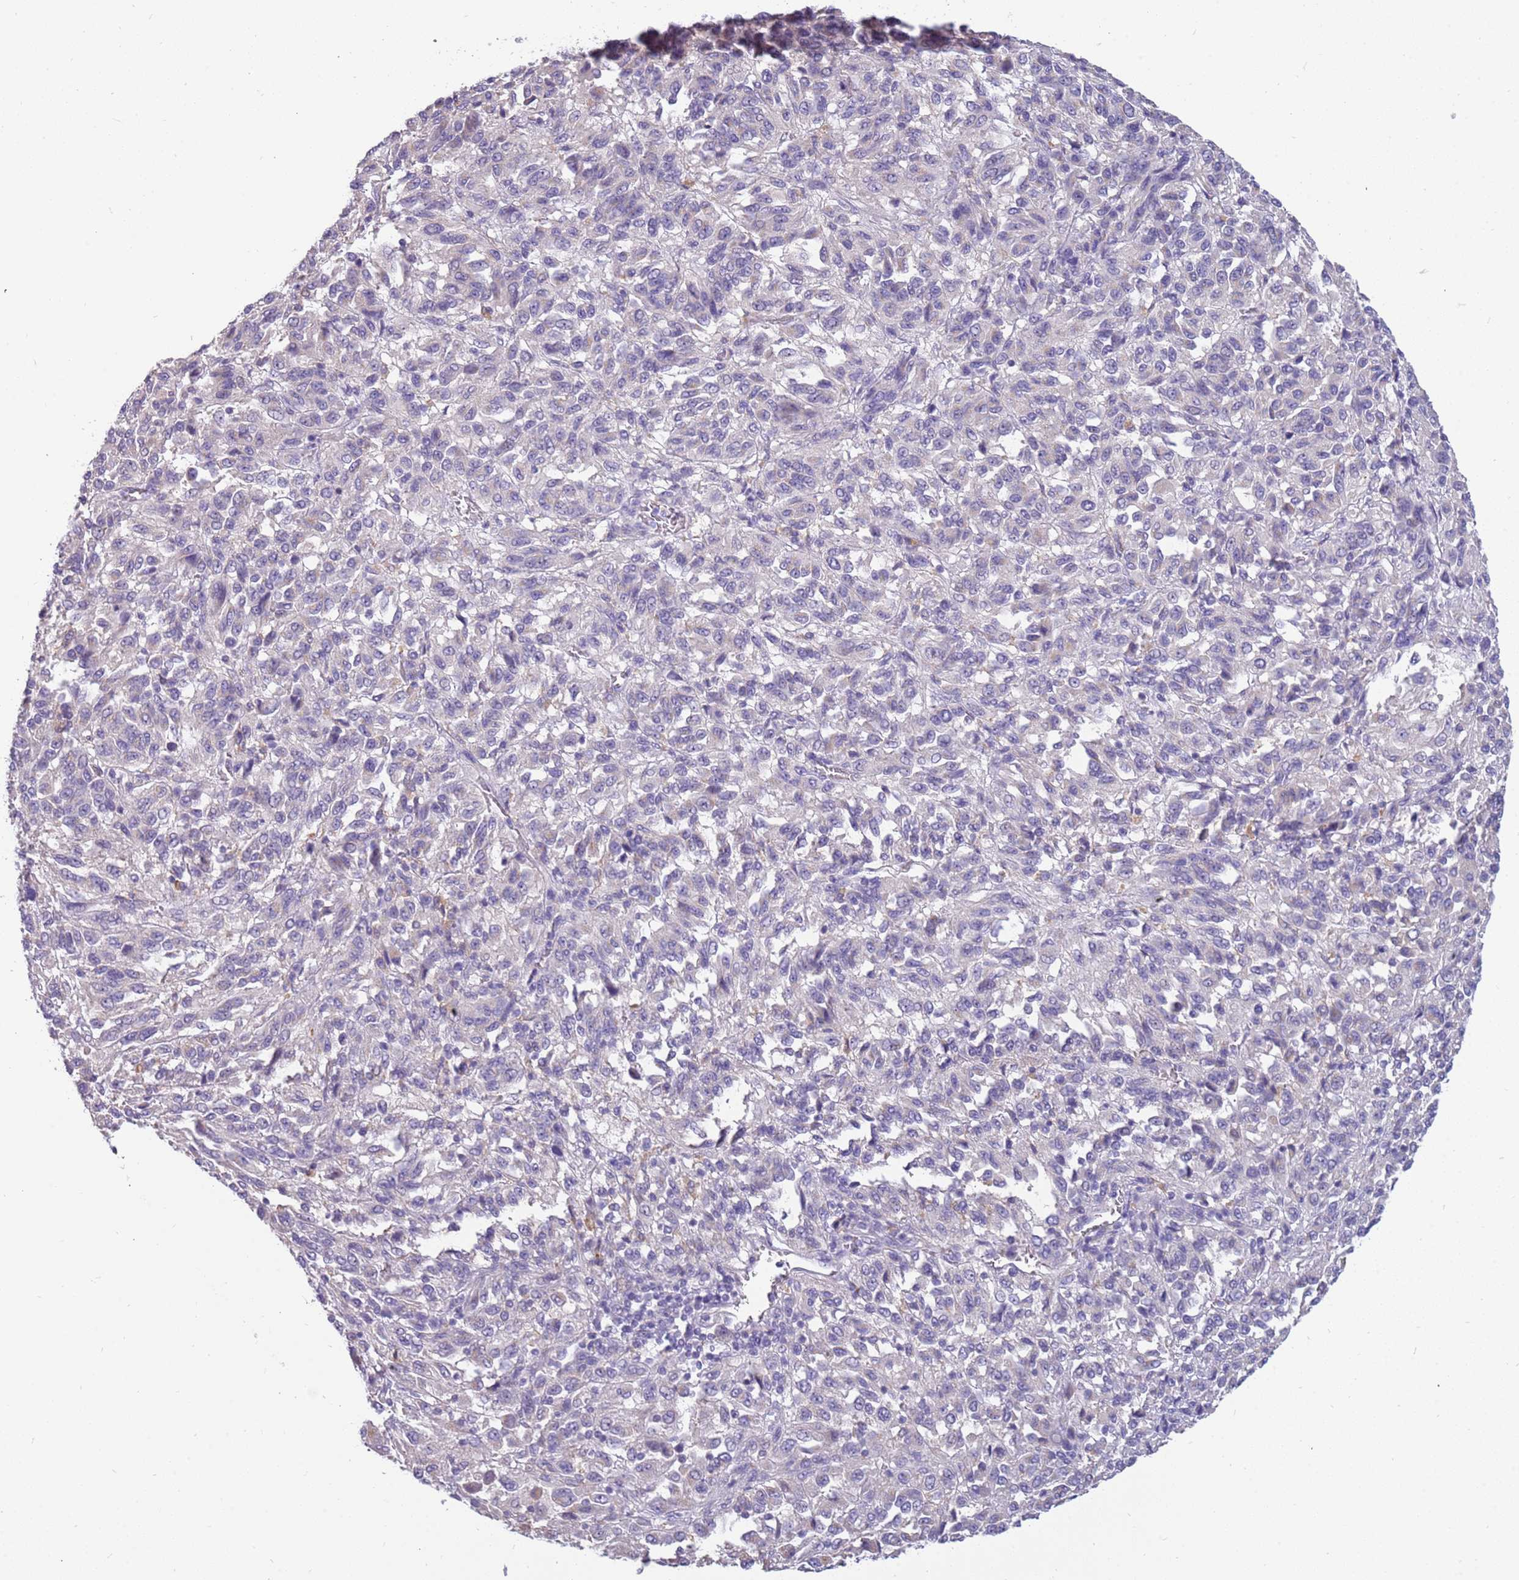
{"staining": {"intensity": "negative", "quantity": "none", "location": "none"}, "tissue": "melanoma", "cell_type": "Tumor cells", "image_type": "cancer", "snomed": [{"axis": "morphology", "description": "Malignant melanoma, Metastatic site"}, {"axis": "topography", "description": "Lung"}], "caption": "IHC photomicrograph of neoplastic tissue: malignant melanoma (metastatic site) stained with DAB (3,3'-diaminobenzidine) shows no significant protein positivity in tumor cells.", "gene": "RHCG", "patient": {"sex": "male", "age": 64}}